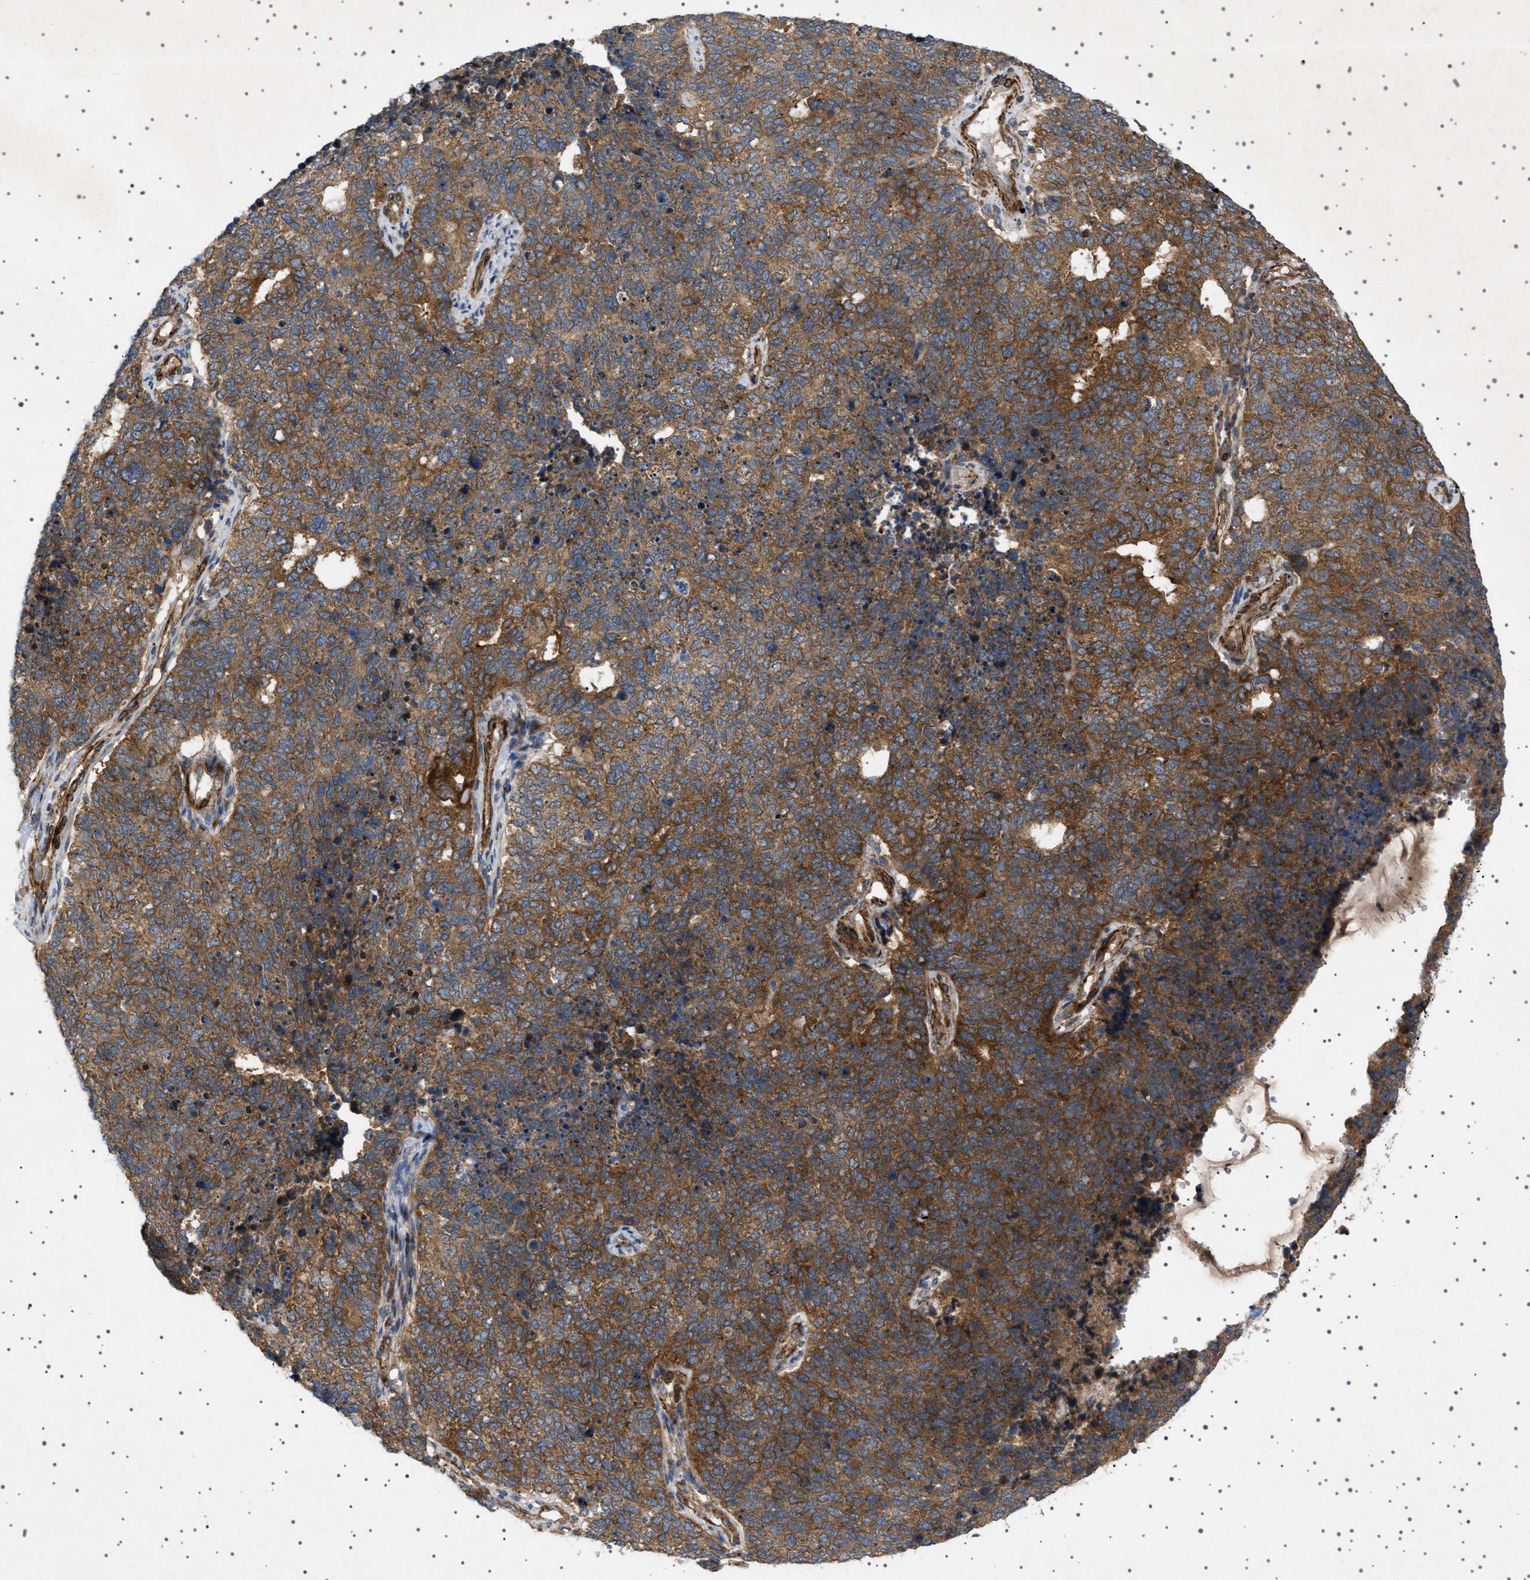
{"staining": {"intensity": "strong", "quantity": ">75%", "location": "cytoplasmic/membranous"}, "tissue": "cervical cancer", "cell_type": "Tumor cells", "image_type": "cancer", "snomed": [{"axis": "morphology", "description": "Squamous cell carcinoma, NOS"}, {"axis": "topography", "description": "Cervix"}], "caption": "Brown immunohistochemical staining in cervical cancer reveals strong cytoplasmic/membranous staining in about >75% of tumor cells.", "gene": "CCDC186", "patient": {"sex": "female", "age": 63}}